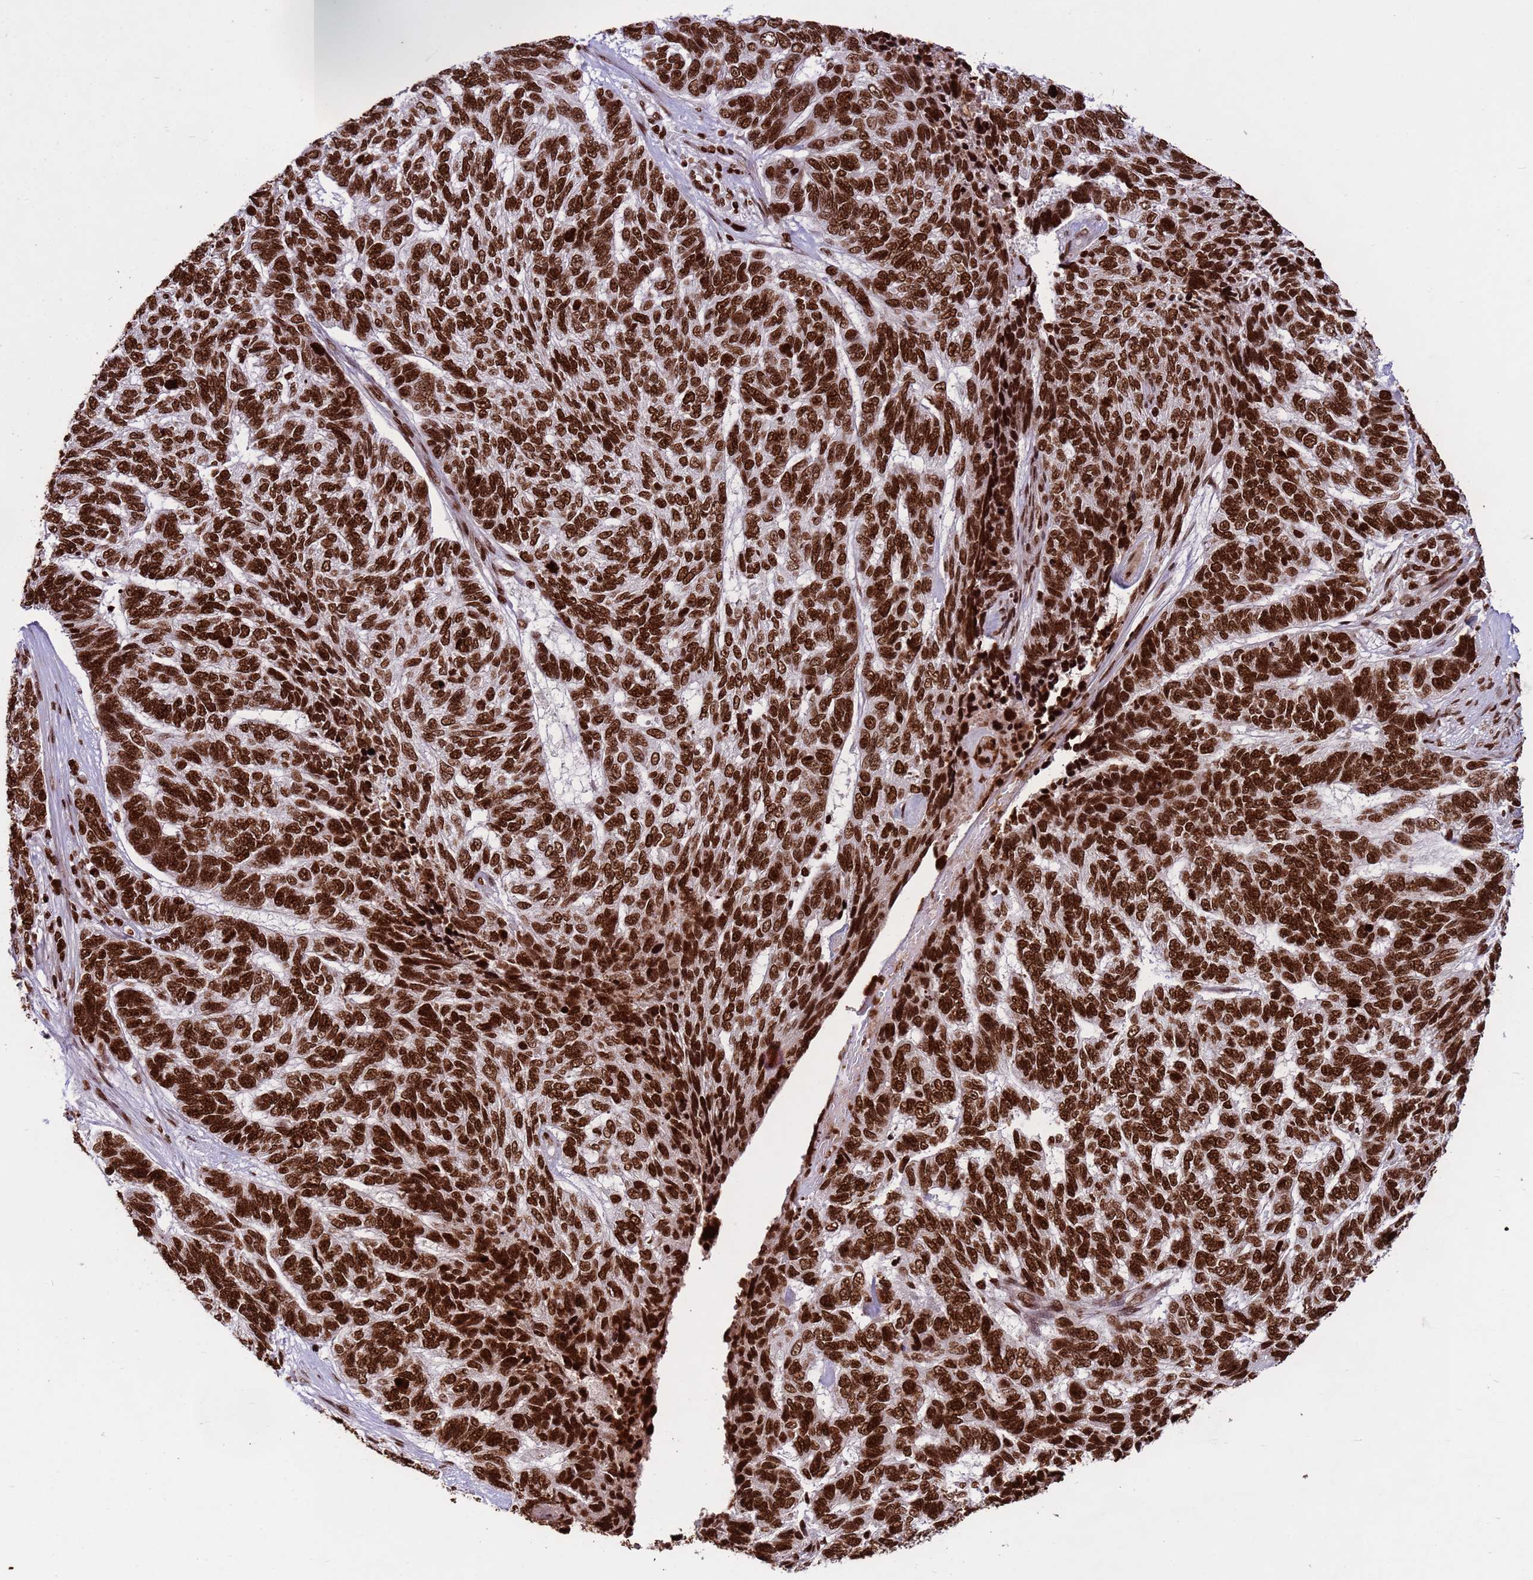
{"staining": {"intensity": "strong", "quantity": ">75%", "location": "nuclear"}, "tissue": "skin cancer", "cell_type": "Tumor cells", "image_type": "cancer", "snomed": [{"axis": "morphology", "description": "Basal cell carcinoma"}, {"axis": "topography", "description": "Skin"}], "caption": "This is an image of immunohistochemistry (IHC) staining of skin basal cell carcinoma, which shows strong expression in the nuclear of tumor cells.", "gene": "H3-3B", "patient": {"sex": "female", "age": 65}}